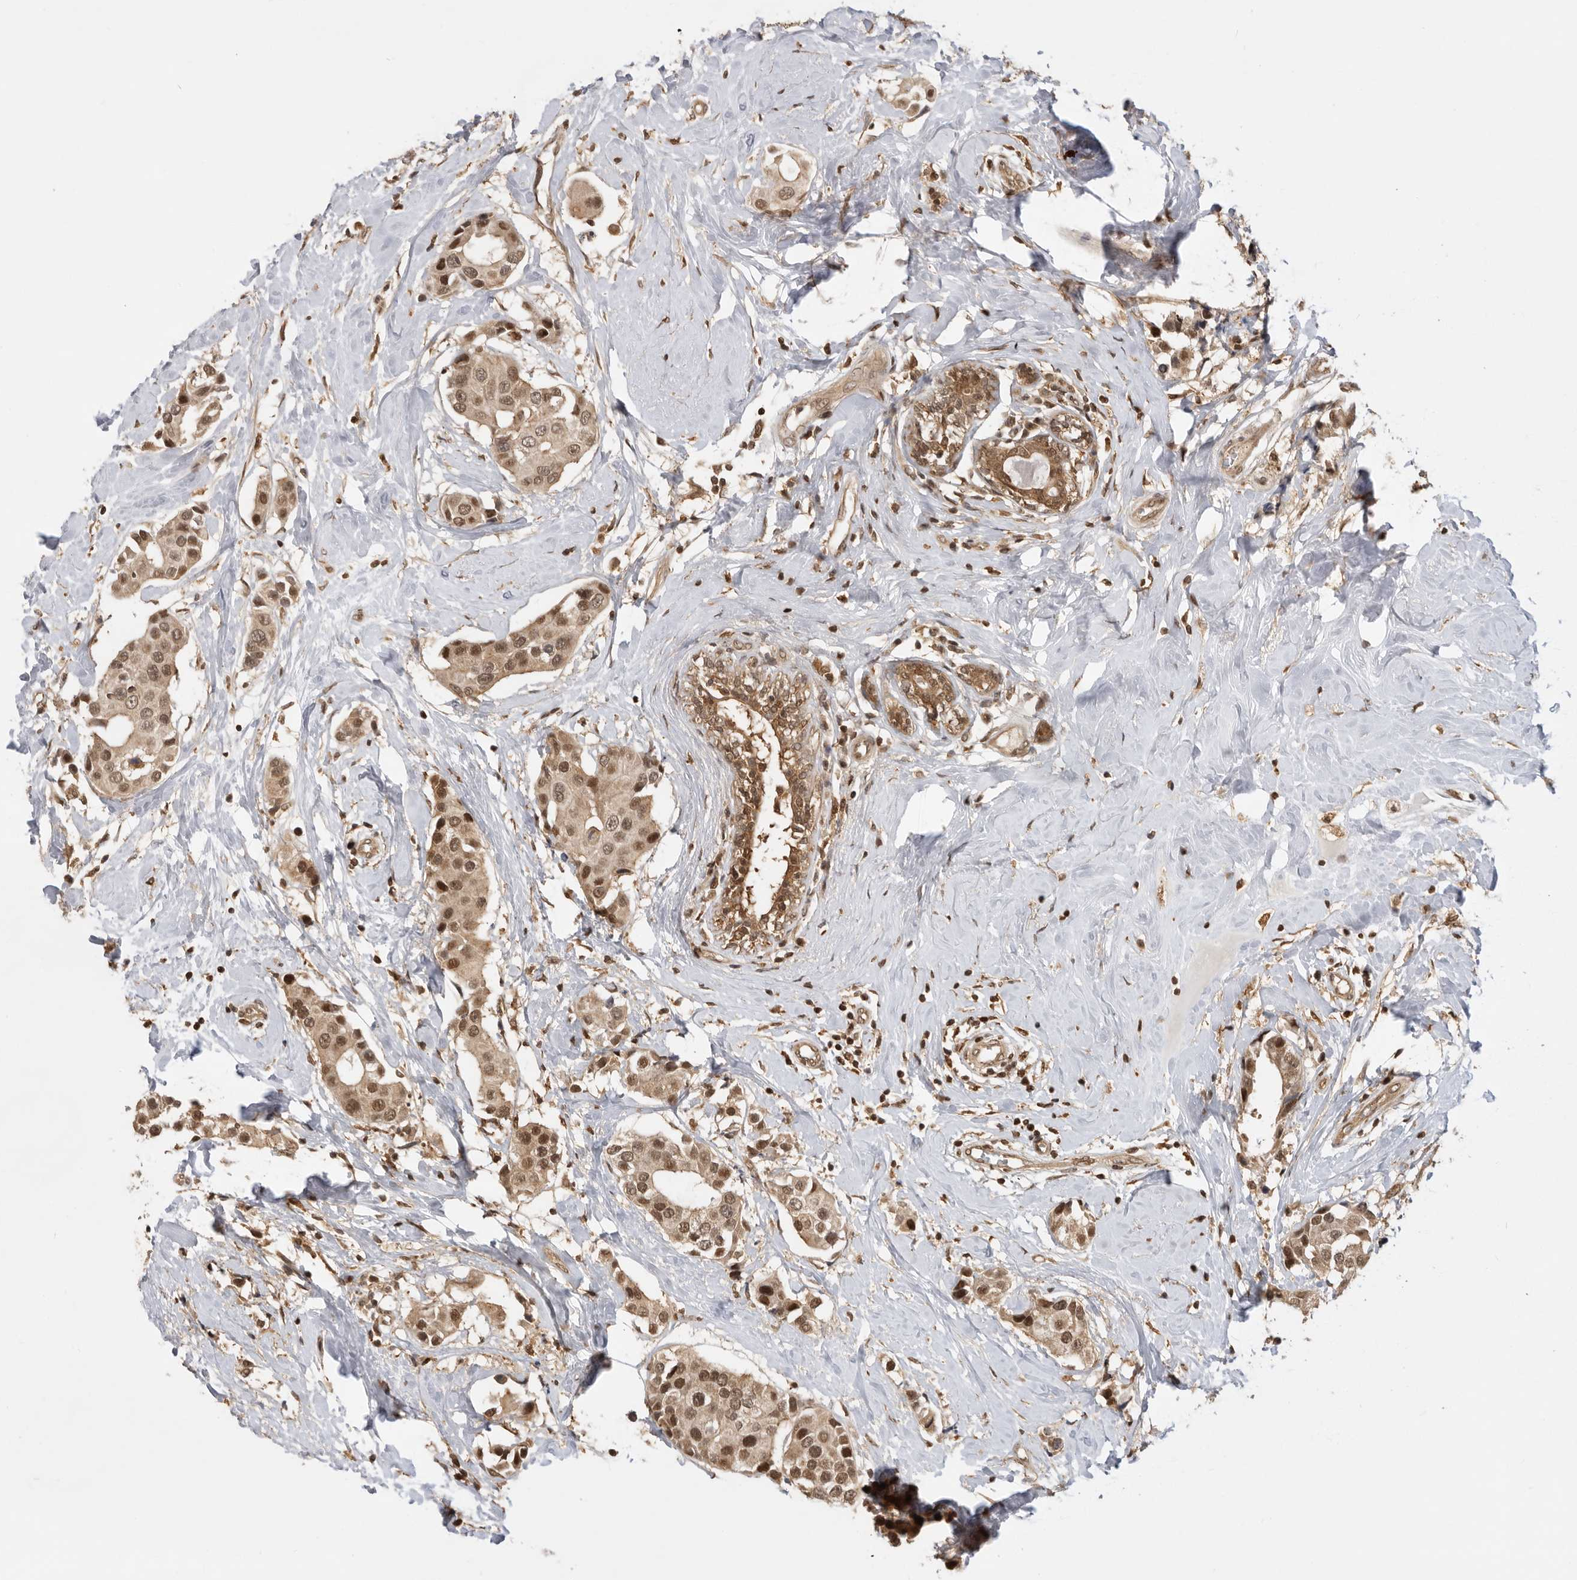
{"staining": {"intensity": "moderate", "quantity": ">75%", "location": "cytoplasmic/membranous,nuclear"}, "tissue": "breast cancer", "cell_type": "Tumor cells", "image_type": "cancer", "snomed": [{"axis": "morphology", "description": "Normal tissue, NOS"}, {"axis": "morphology", "description": "Duct carcinoma"}, {"axis": "topography", "description": "Breast"}], "caption": "This micrograph reveals breast cancer (invasive ductal carcinoma) stained with IHC to label a protein in brown. The cytoplasmic/membranous and nuclear of tumor cells show moderate positivity for the protein. Nuclei are counter-stained blue.", "gene": "ADPRS", "patient": {"sex": "female", "age": 39}}